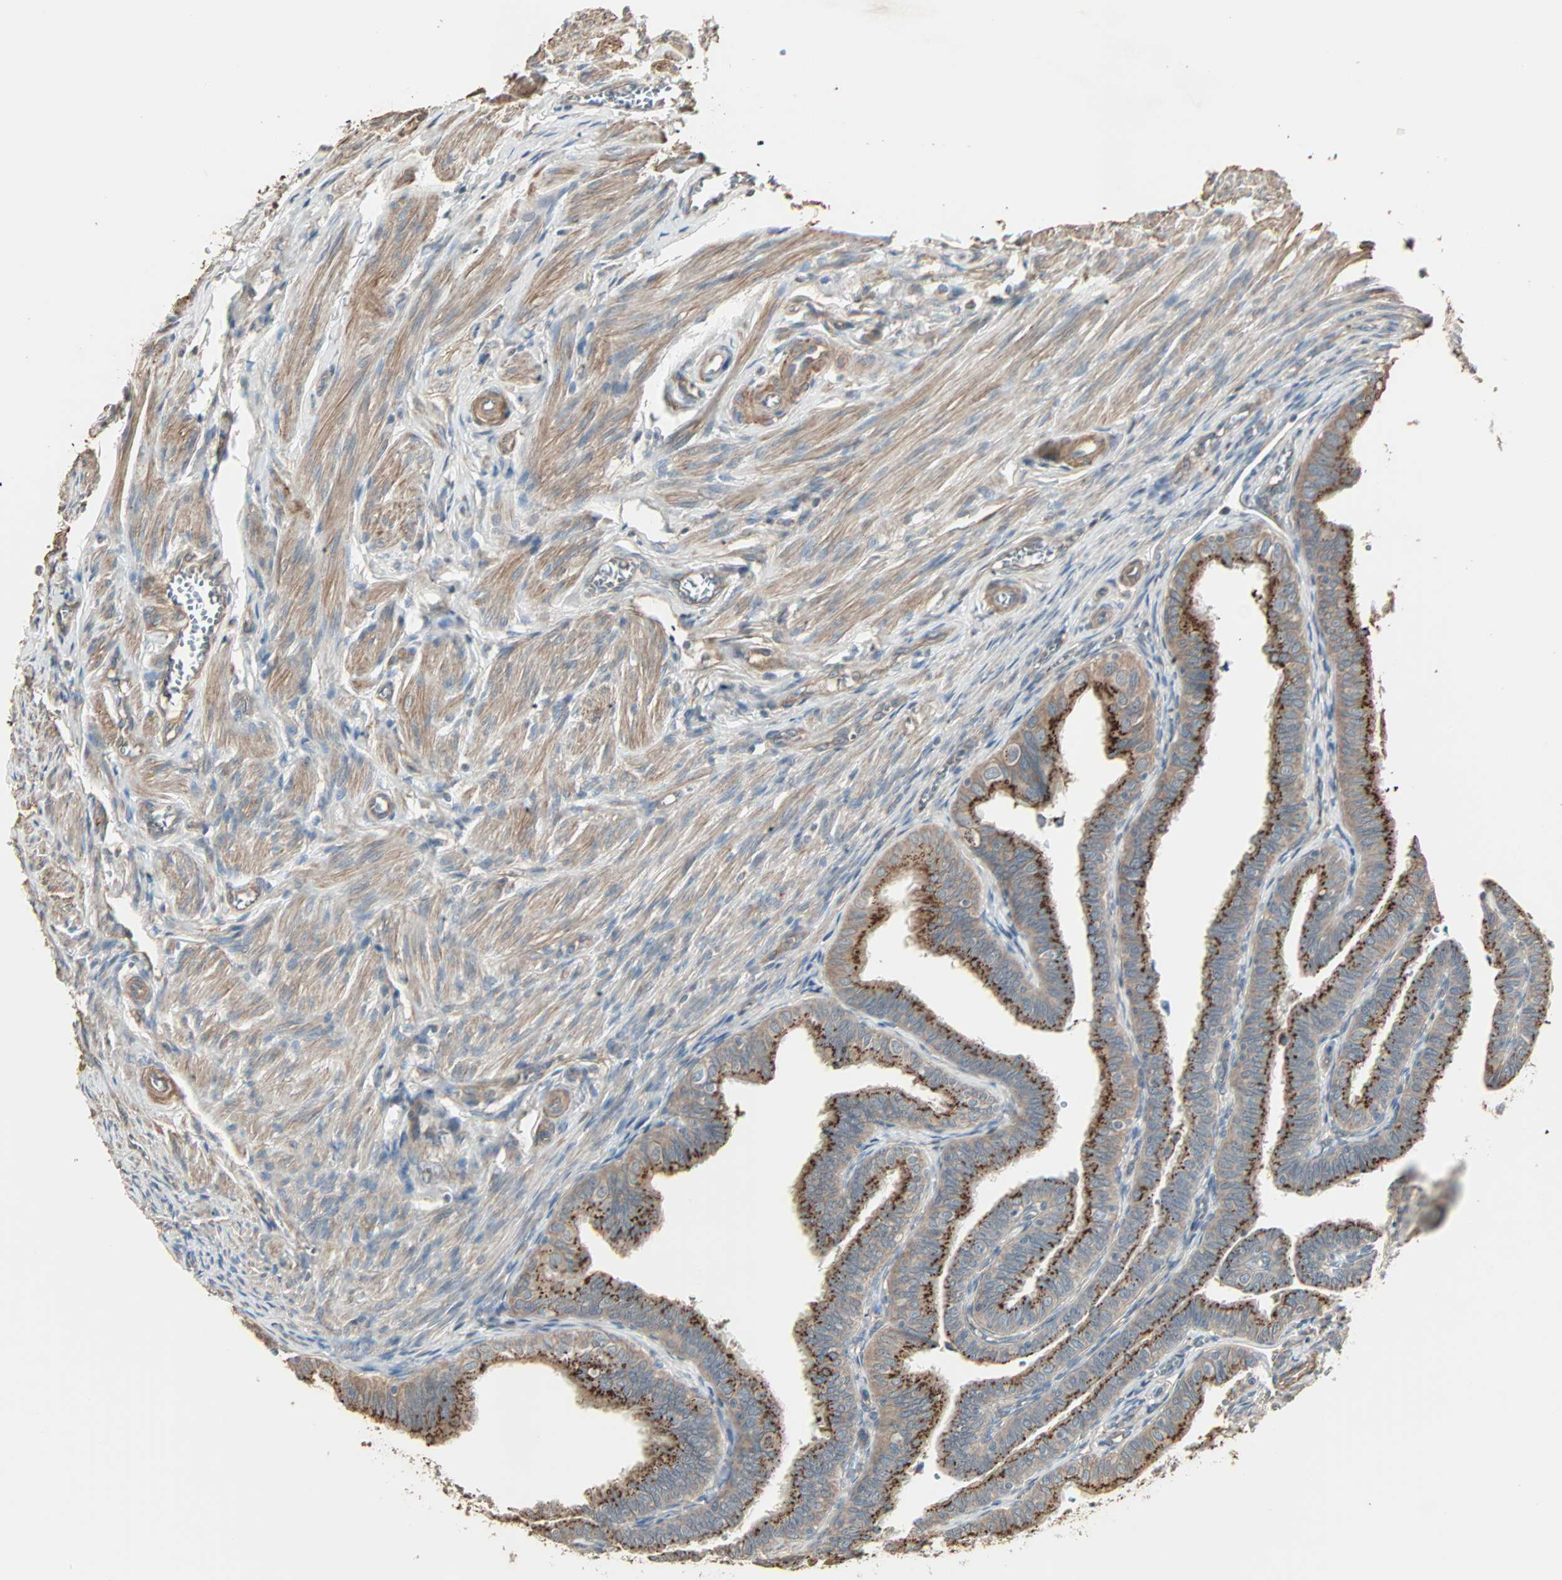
{"staining": {"intensity": "strong", "quantity": ">75%", "location": "cytoplasmic/membranous"}, "tissue": "fallopian tube", "cell_type": "Glandular cells", "image_type": "normal", "snomed": [{"axis": "morphology", "description": "Normal tissue, NOS"}, {"axis": "topography", "description": "Fallopian tube"}], "caption": "The photomicrograph reveals immunohistochemical staining of unremarkable fallopian tube. There is strong cytoplasmic/membranous staining is present in approximately >75% of glandular cells.", "gene": "GALNT3", "patient": {"sex": "female", "age": 46}}